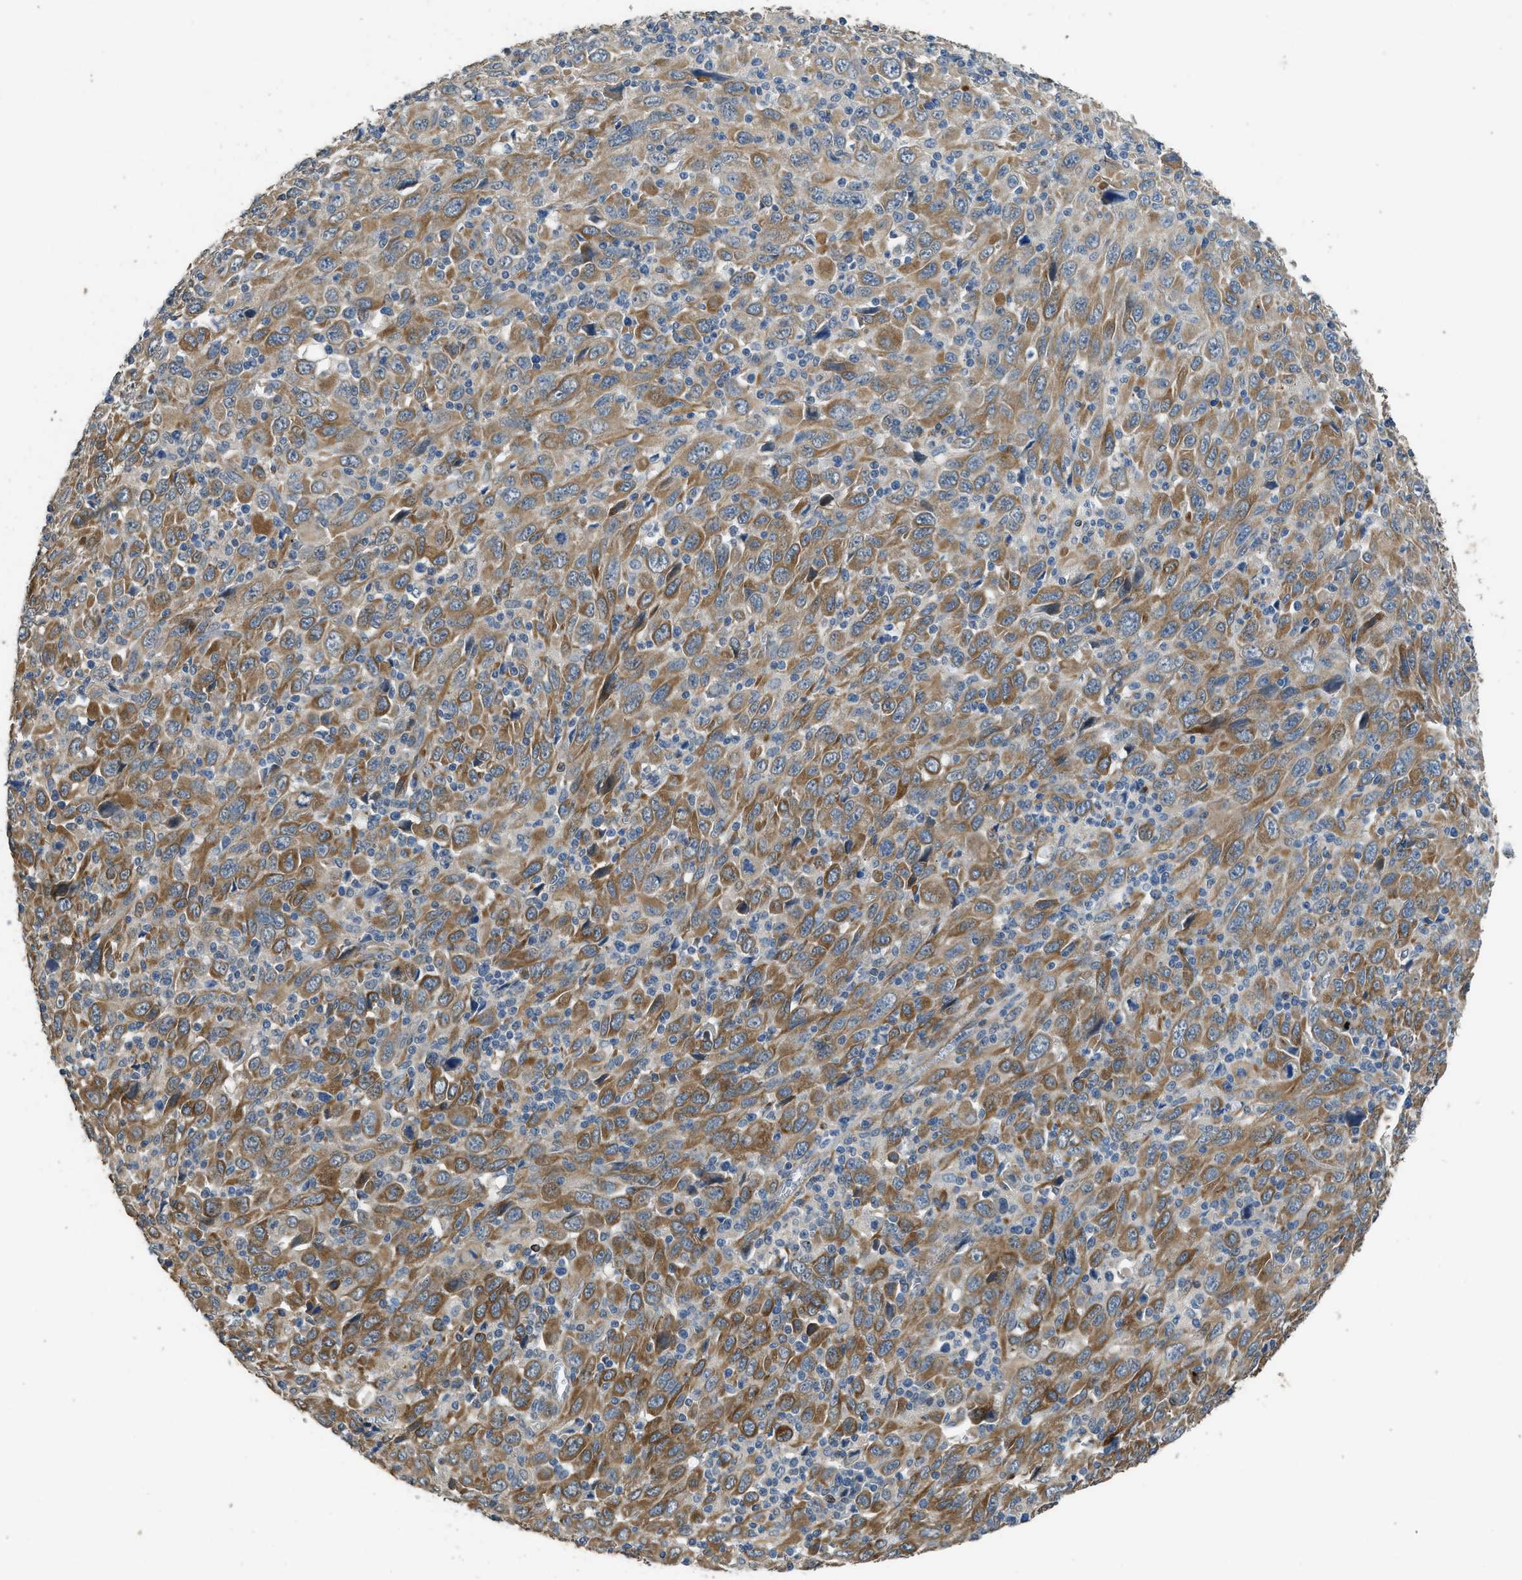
{"staining": {"intensity": "moderate", "quantity": ">75%", "location": "cytoplasmic/membranous"}, "tissue": "melanoma", "cell_type": "Tumor cells", "image_type": "cancer", "snomed": [{"axis": "morphology", "description": "Malignant melanoma, Metastatic site"}, {"axis": "topography", "description": "Skin"}], "caption": "This is an image of immunohistochemistry (IHC) staining of melanoma, which shows moderate expression in the cytoplasmic/membranous of tumor cells.", "gene": "SYNM", "patient": {"sex": "female", "age": 56}}